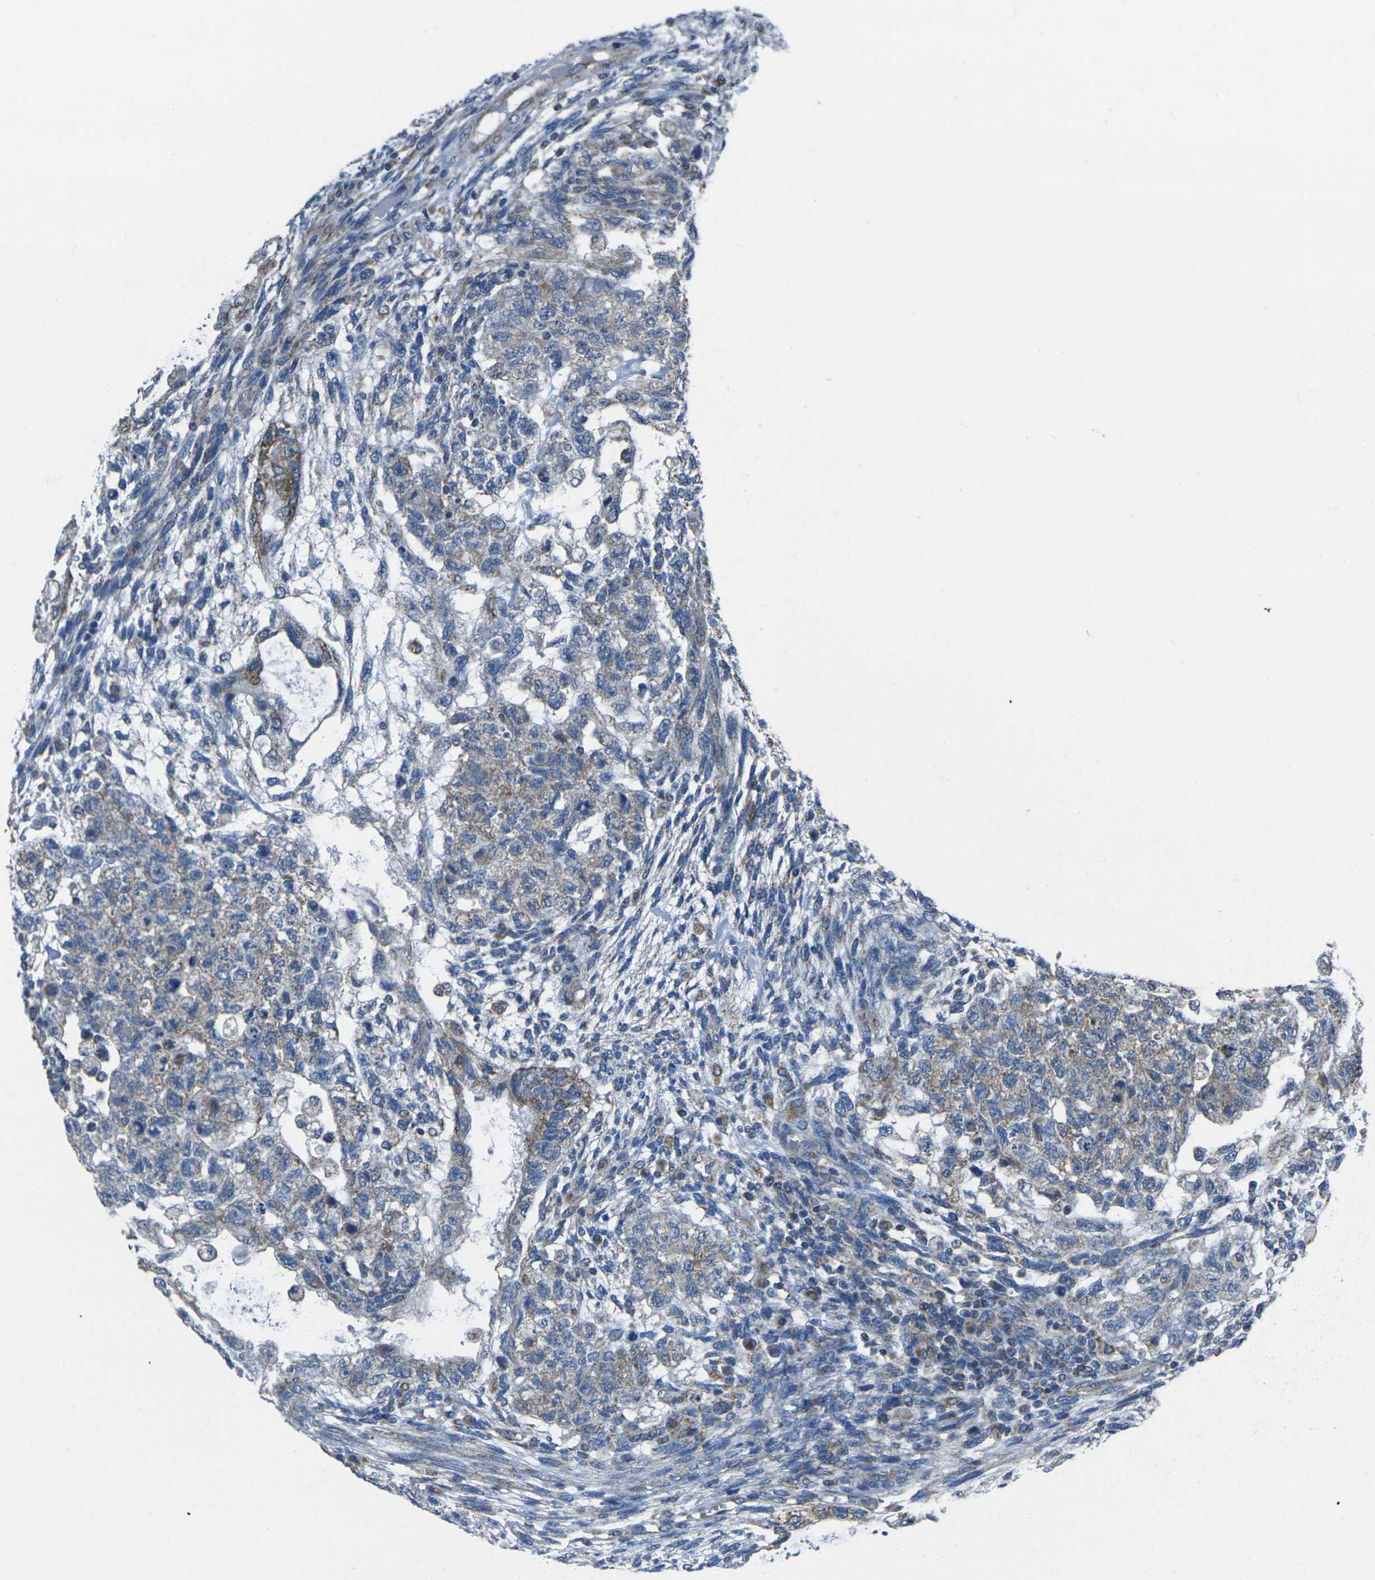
{"staining": {"intensity": "weak", "quantity": "<25%", "location": "cytoplasmic/membranous"}, "tissue": "testis cancer", "cell_type": "Tumor cells", "image_type": "cancer", "snomed": [{"axis": "morphology", "description": "Normal tissue, NOS"}, {"axis": "morphology", "description": "Carcinoma, Embryonal, NOS"}, {"axis": "topography", "description": "Testis"}], "caption": "IHC image of neoplastic tissue: embryonal carcinoma (testis) stained with DAB (3,3'-diaminobenzidine) exhibits no significant protein expression in tumor cells.", "gene": "TMEM120B", "patient": {"sex": "male", "age": 36}}